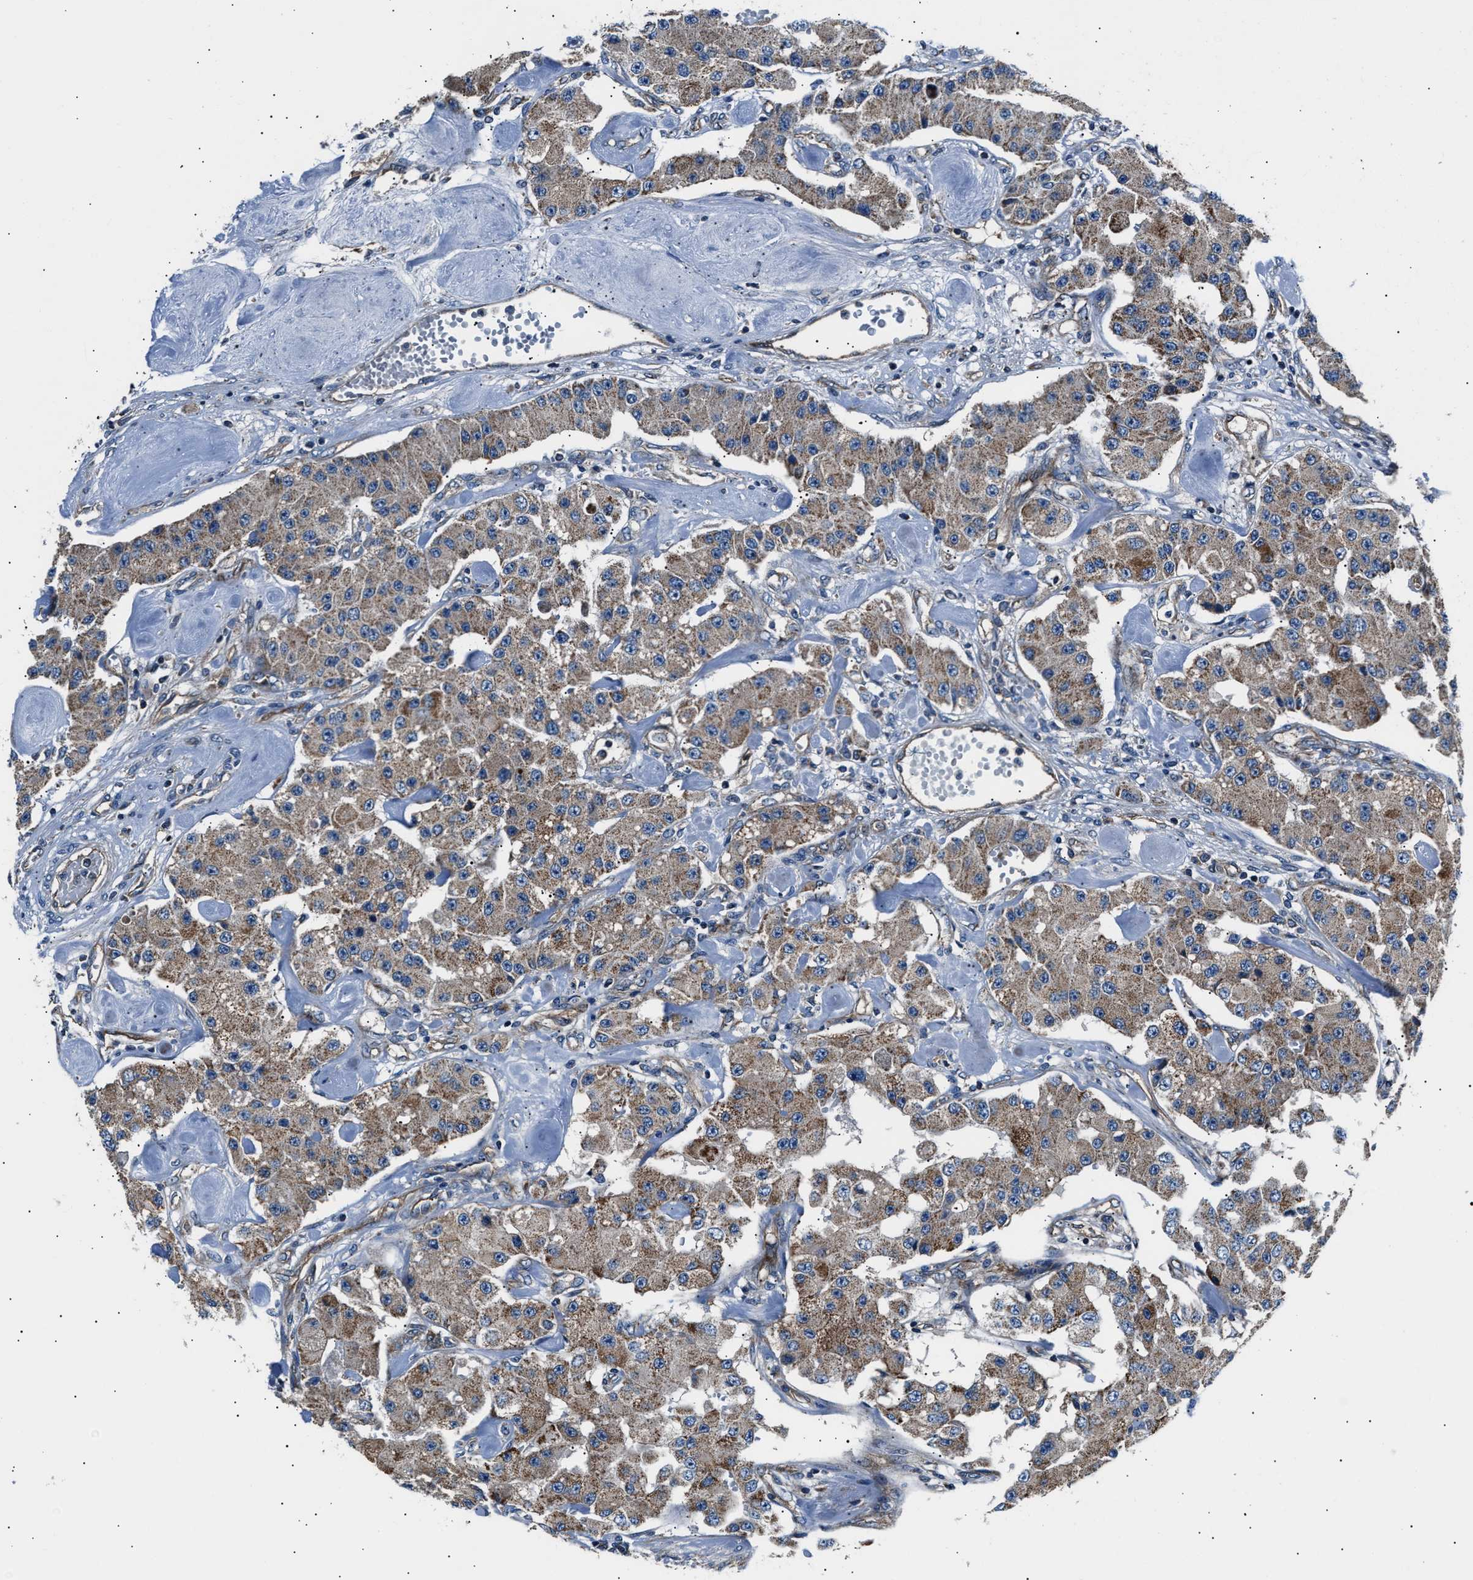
{"staining": {"intensity": "moderate", "quantity": ">75%", "location": "cytoplasmic/membranous"}, "tissue": "carcinoid", "cell_type": "Tumor cells", "image_type": "cancer", "snomed": [{"axis": "morphology", "description": "Carcinoid, malignant, NOS"}, {"axis": "topography", "description": "Pancreas"}], "caption": "Carcinoid (malignant) tissue reveals moderate cytoplasmic/membranous expression in approximately >75% of tumor cells, visualized by immunohistochemistry.", "gene": "GGCT", "patient": {"sex": "male", "age": 41}}